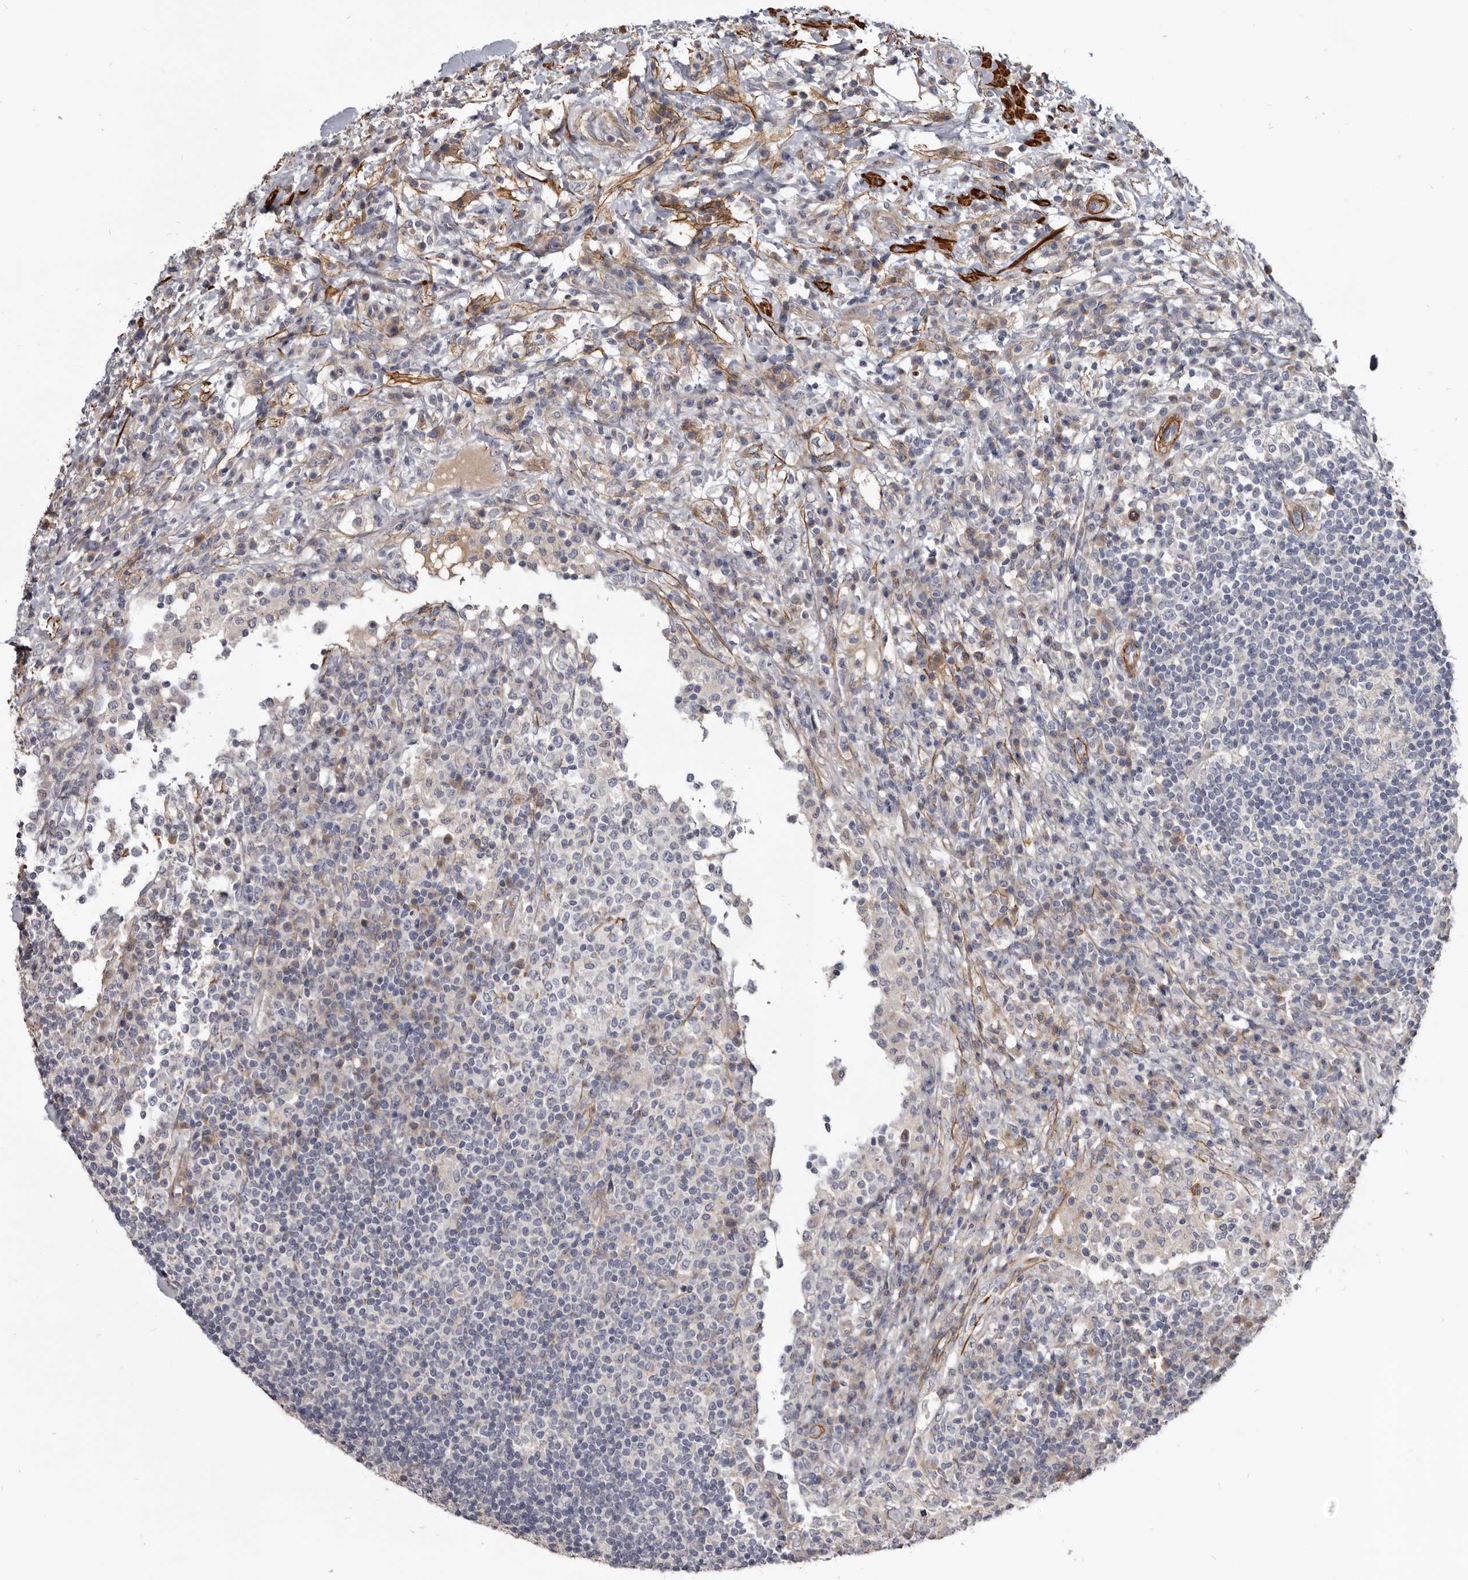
{"staining": {"intensity": "negative", "quantity": "none", "location": "none"}, "tissue": "lymph node", "cell_type": "Germinal center cells", "image_type": "normal", "snomed": [{"axis": "morphology", "description": "Normal tissue, NOS"}, {"axis": "topography", "description": "Lymph node"}], "caption": "Immunohistochemistry (IHC) image of unremarkable lymph node: human lymph node stained with DAB (3,3'-diaminobenzidine) displays no significant protein positivity in germinal center cells.", "gene": "CGN", "patient": {"sex": "female", "age": 53}}